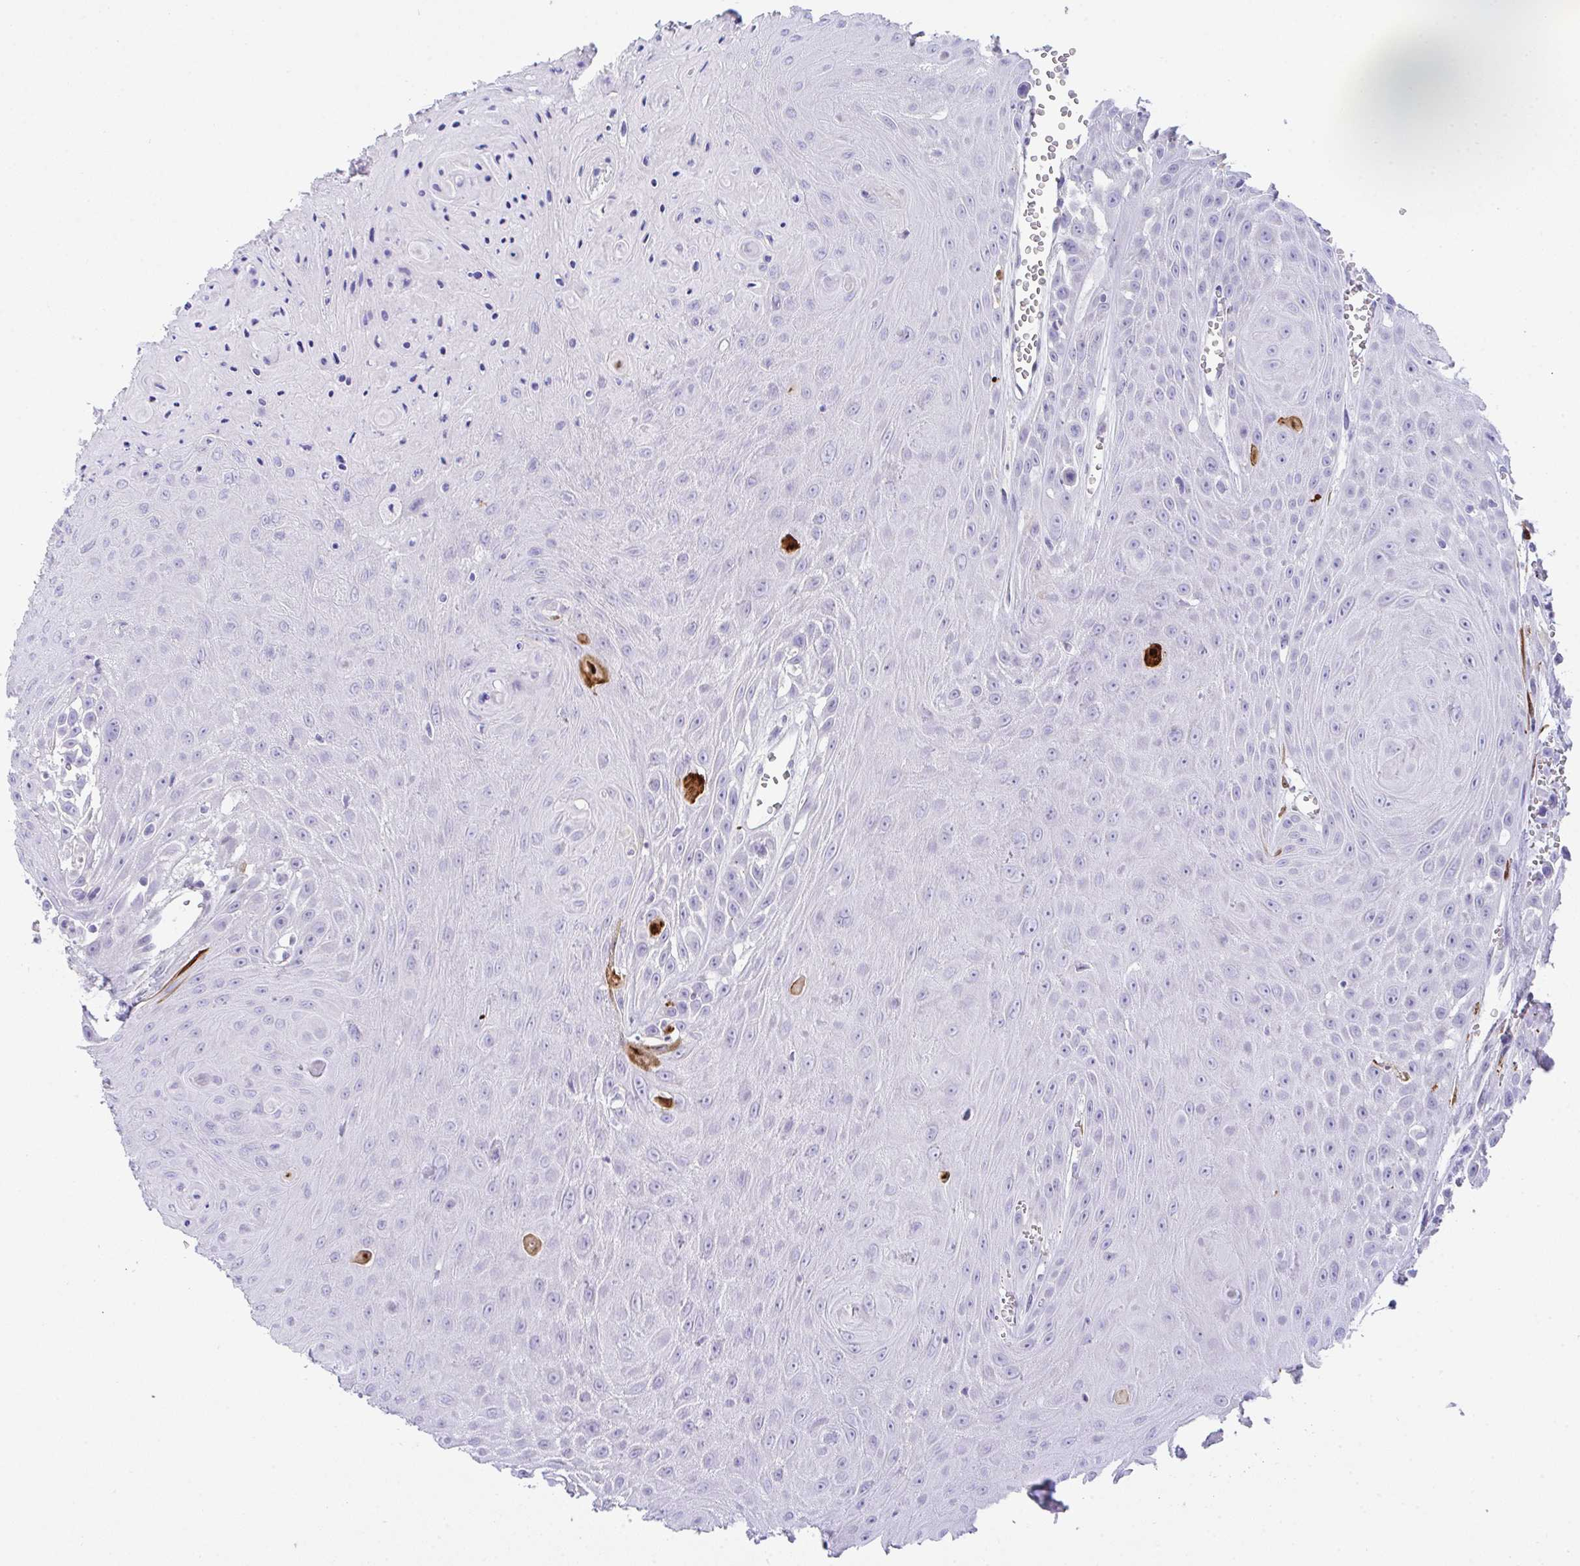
{"staining": {"intensity": "negative", "quantity": "none", "location": "none"}, "tissue": "head and neck cancer", "cell_type": "Tumor cells", "image_type": "cancer", "snomed": [{"axis": "morphology", "description": "Squamous cell carcinoma, NOS"}, {"axis": "topography", "description": "Oral tissue"}, {"axis": "topography", "description": "Head-Neck"}], "caption": "This micrograph is of squamous cell carcinoma (head and neck) stained with immunohistochemistry to label a protein in brown with the nuclei are counter-stained blue. There is no staining in tumor cells.", "gene": "KMT2E", "patient": {"sex": "male", "age": 81}}